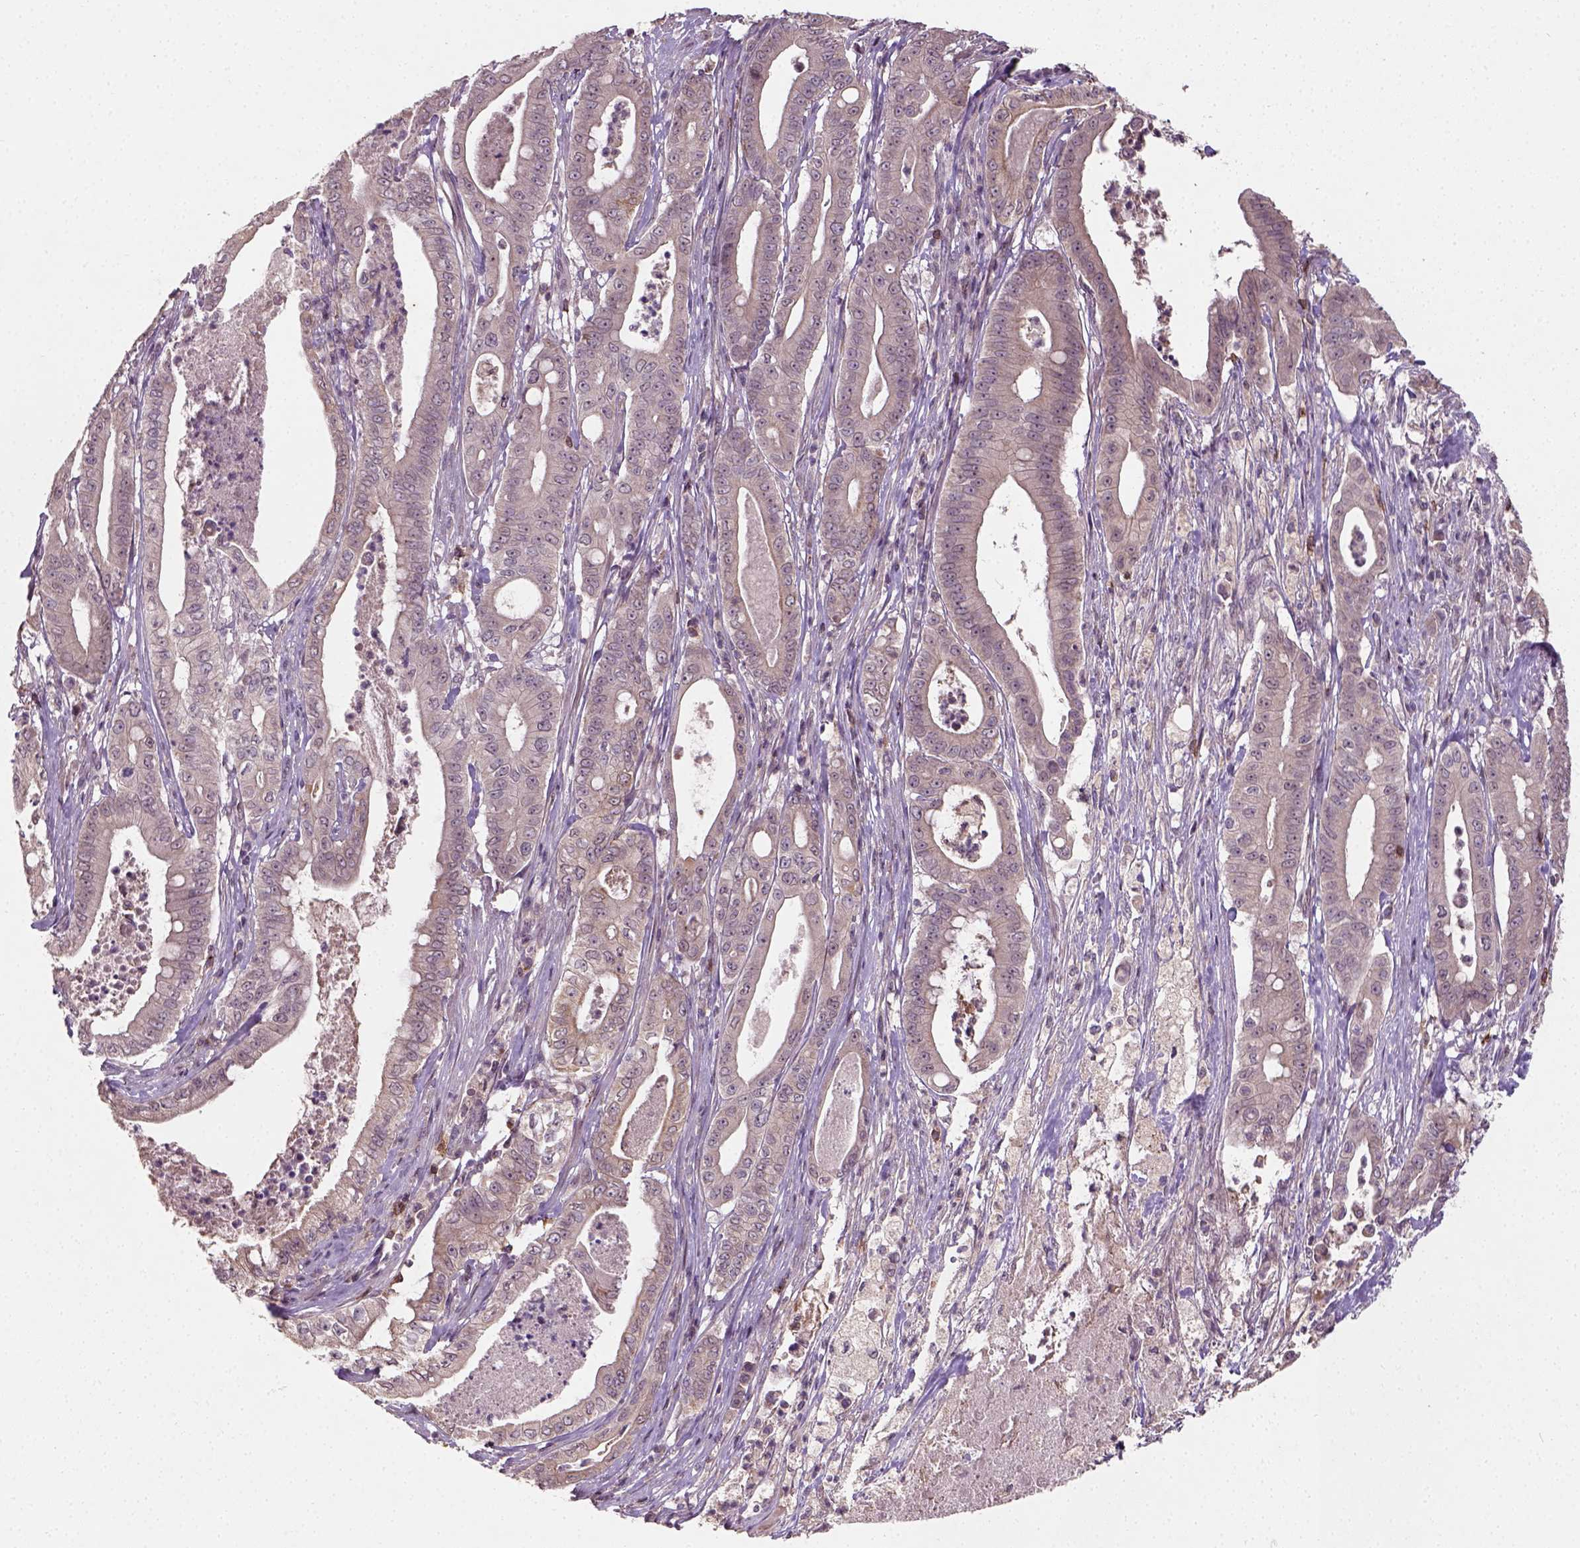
{"staining": {"intensity": "weak", "quantity": "25%-75%", "location": "cytoplasmic/membranous"}, "tissue": "pancreatic cancer", "cell_type": "Tumor cells", "image_type": "cancer", "snomed": [{"axis": "morphology", "description": "Adenocarcinoma, NOS"}, {"axis": "topography", "description": "Pancreas"}], "caption": "Pancreatic cancer stained with a brown dye displays weak cytoplasmic/membranous positive expression in about 25%-75% of tumor cells.", "gene": "CAMKK1", "patient": {"sex": "male", "age": 71}}